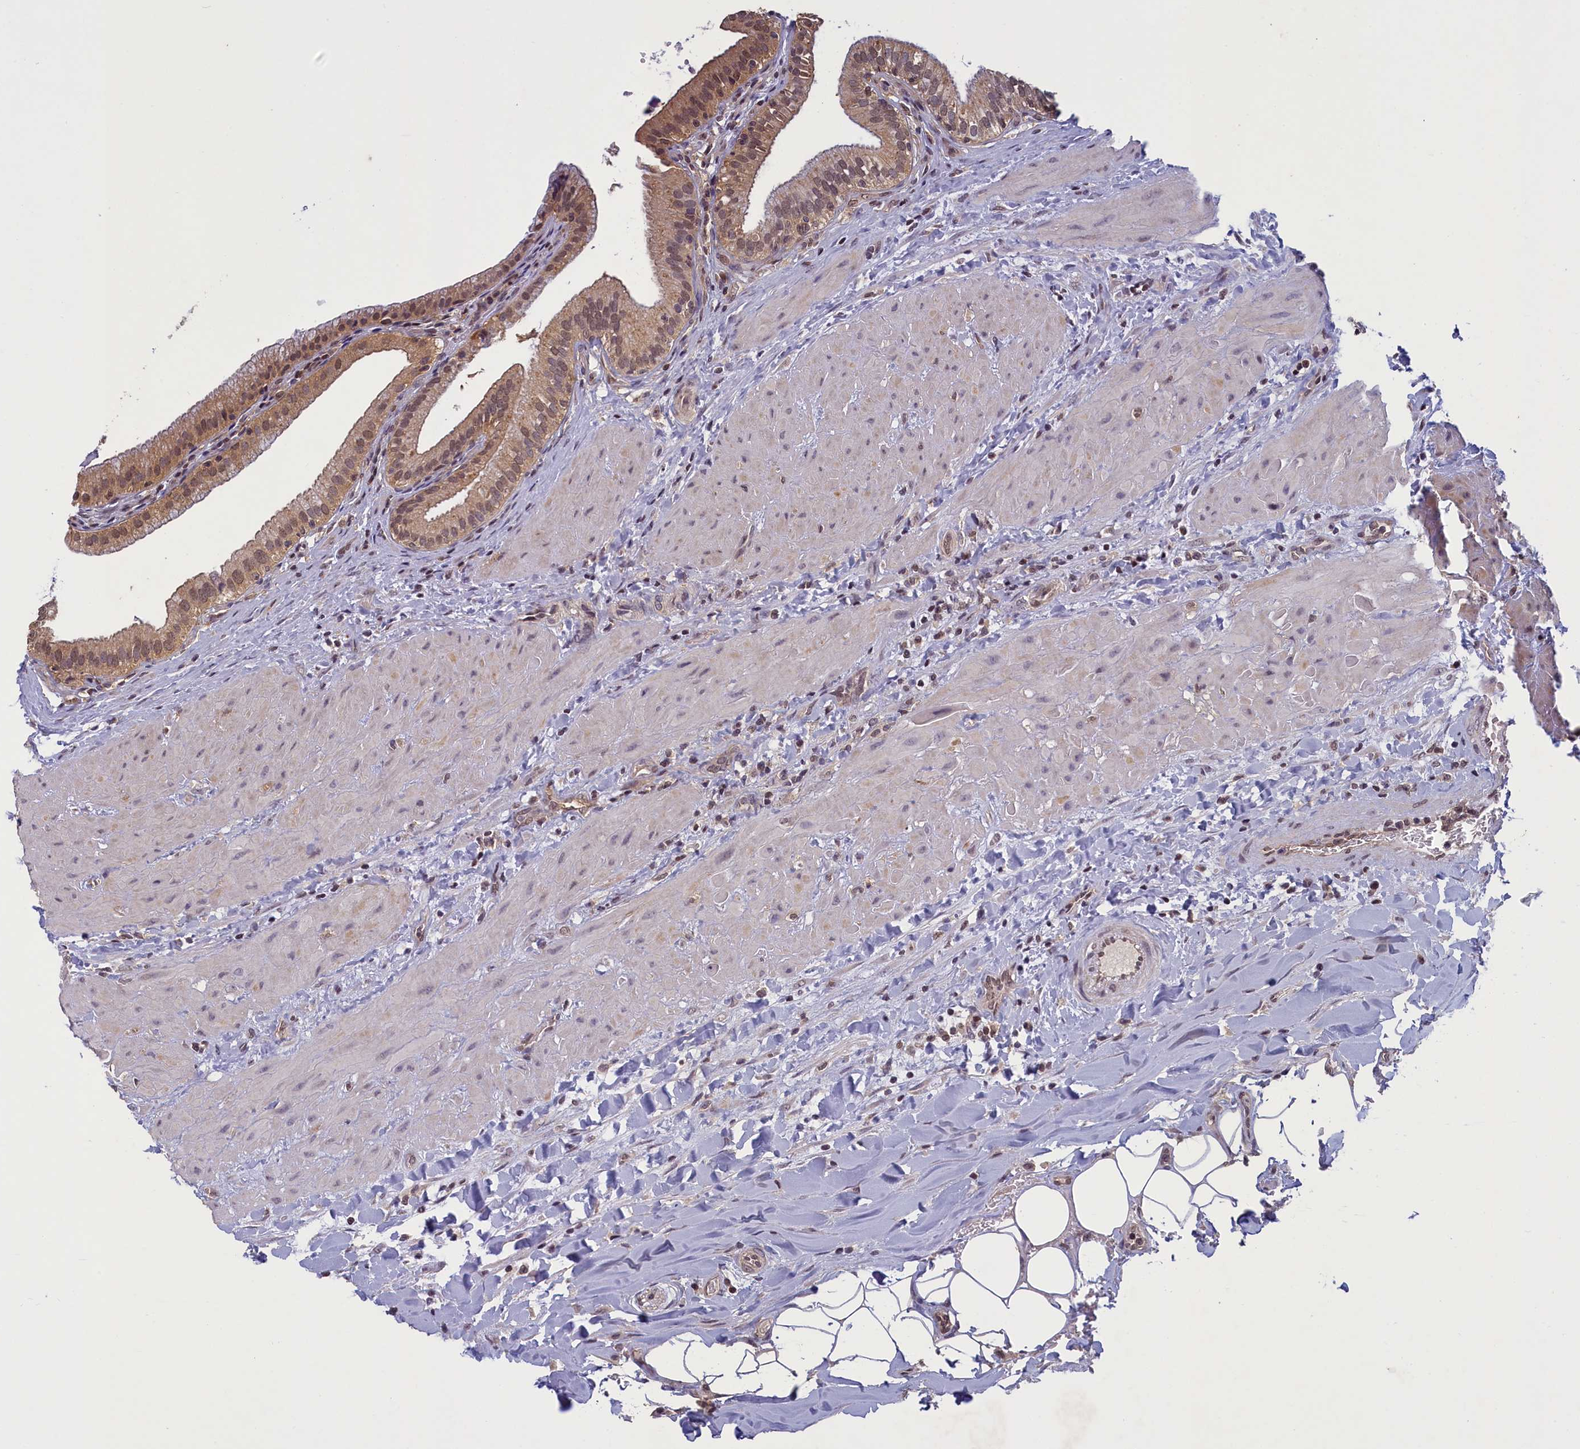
{"staining": {"intensity": "moderate", "quantity": ">75%", "location": "cytoplasmic/membranous,nuclear"}, "tissue": "gallbladder", "cell_type": "Glandular cells", "image_type": "normal", "snomed": [{"axis": "morphology", "description": "Normal tissue, NOS"}, {"axis": "topography", "description": "Gallbladder"}], "caption": "This histopathology image reveals IHC staining of unremarkable human gallbladder, with medium moderate cytoplasmic/membranous,nuclear positivity in about >75% of glandular cells.", "gene": "NUBP1", "patient": {"sex": "male", "age": 24}}